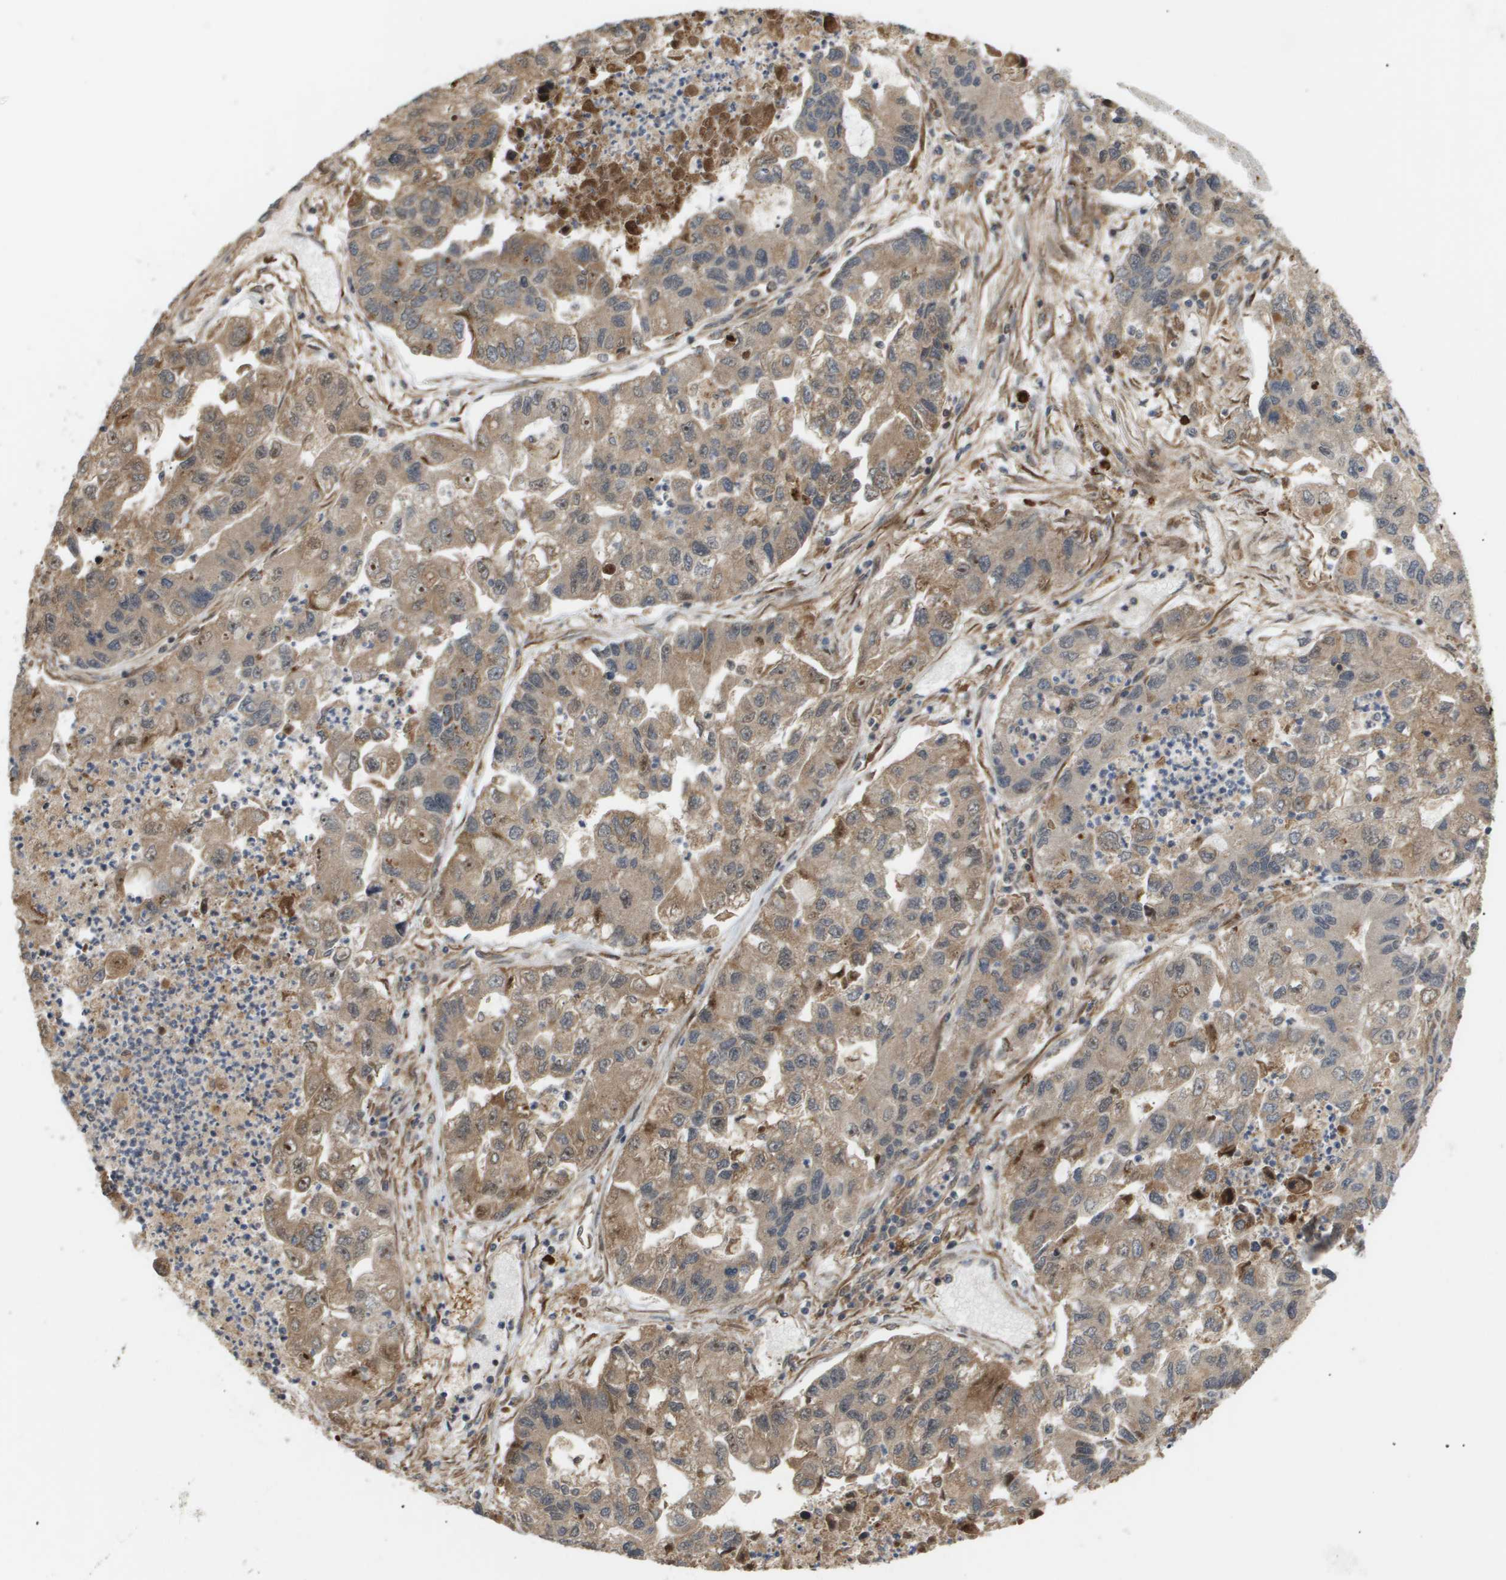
{"staining": {"intensity": "moderate", "quantity": ">75%", "location": "cytoplasmic/membranous"}, "tissue": "lung cancer", "cell_type": "Tumor cells", "image_type": "cancer", "snomed": [{"axis": "morphology", "description": "Adenocarcinoma, NOS"}, {"axis": "topography", "description": "Lung"}], "caption": "Brown immunohistochemical staining in lung cancer (adenocarcinoma) exhibits moderate cytoplasmic/membranous positivity in about >75% of tumor cells.", "gene": "PDGFB", "patient": {"sex": "female", "age": 51}}